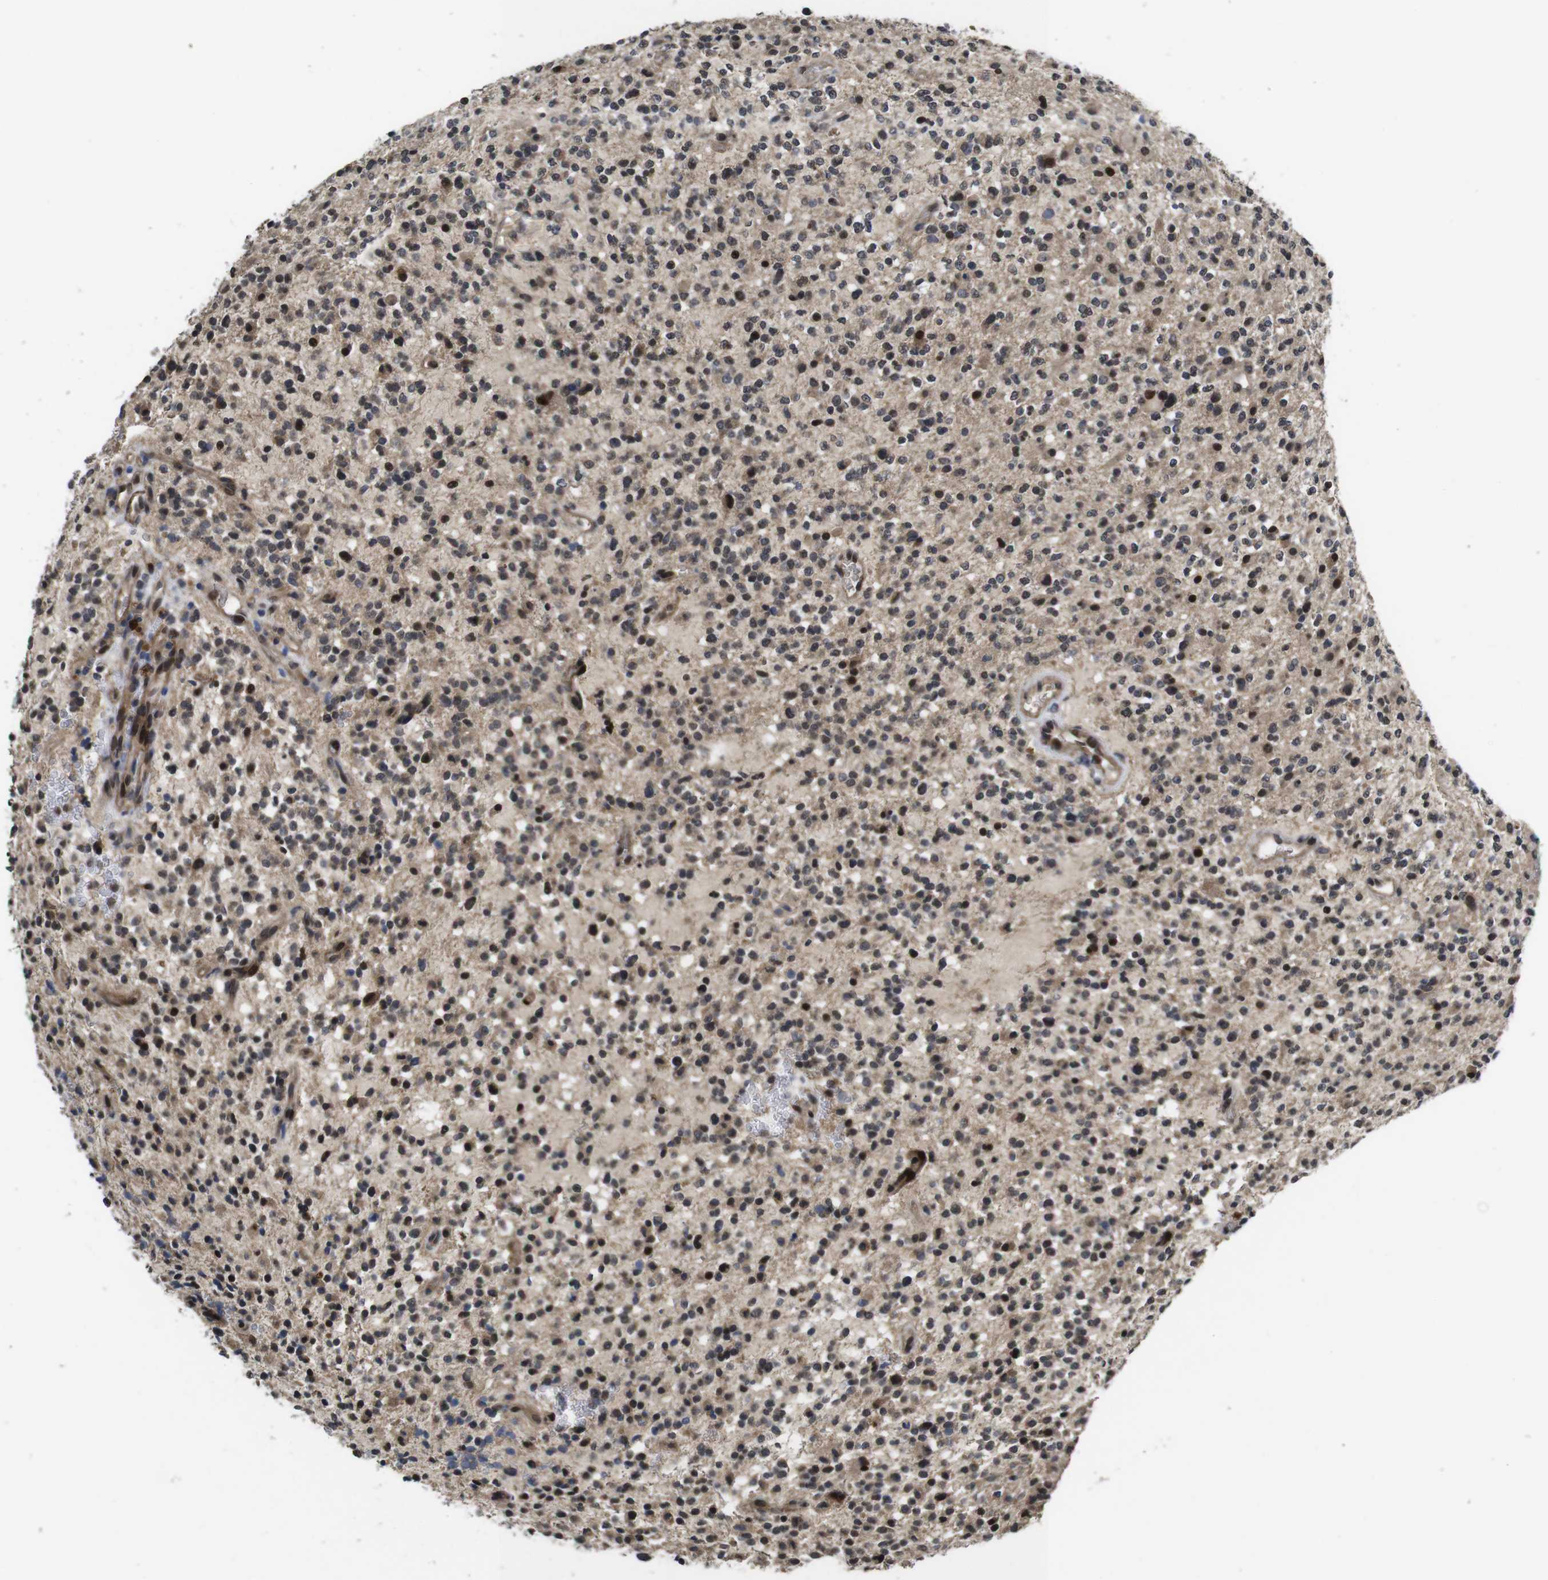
{"staining": {"intensity": "moderate", "quantity": ">75%", "location": "cytoplasmic/membranous,nuclear"}, "tissue": "glioma", "cell_type": "Tumor cells", "image_type": "cancer", "snomed": [{"axis": "morphology", "description": "Glioma, malignant, High grade"}, {"axis": "topography", "description": "Brain"}], "caption": "Brown immunohistochemical staining in human glioma exhibits moderate cytoplasmic/membranous and nuclear staining in approximately >75% of tumor cells.", "gene": "ZBTB46", "patient": {"sex": "male", "age": 48}}